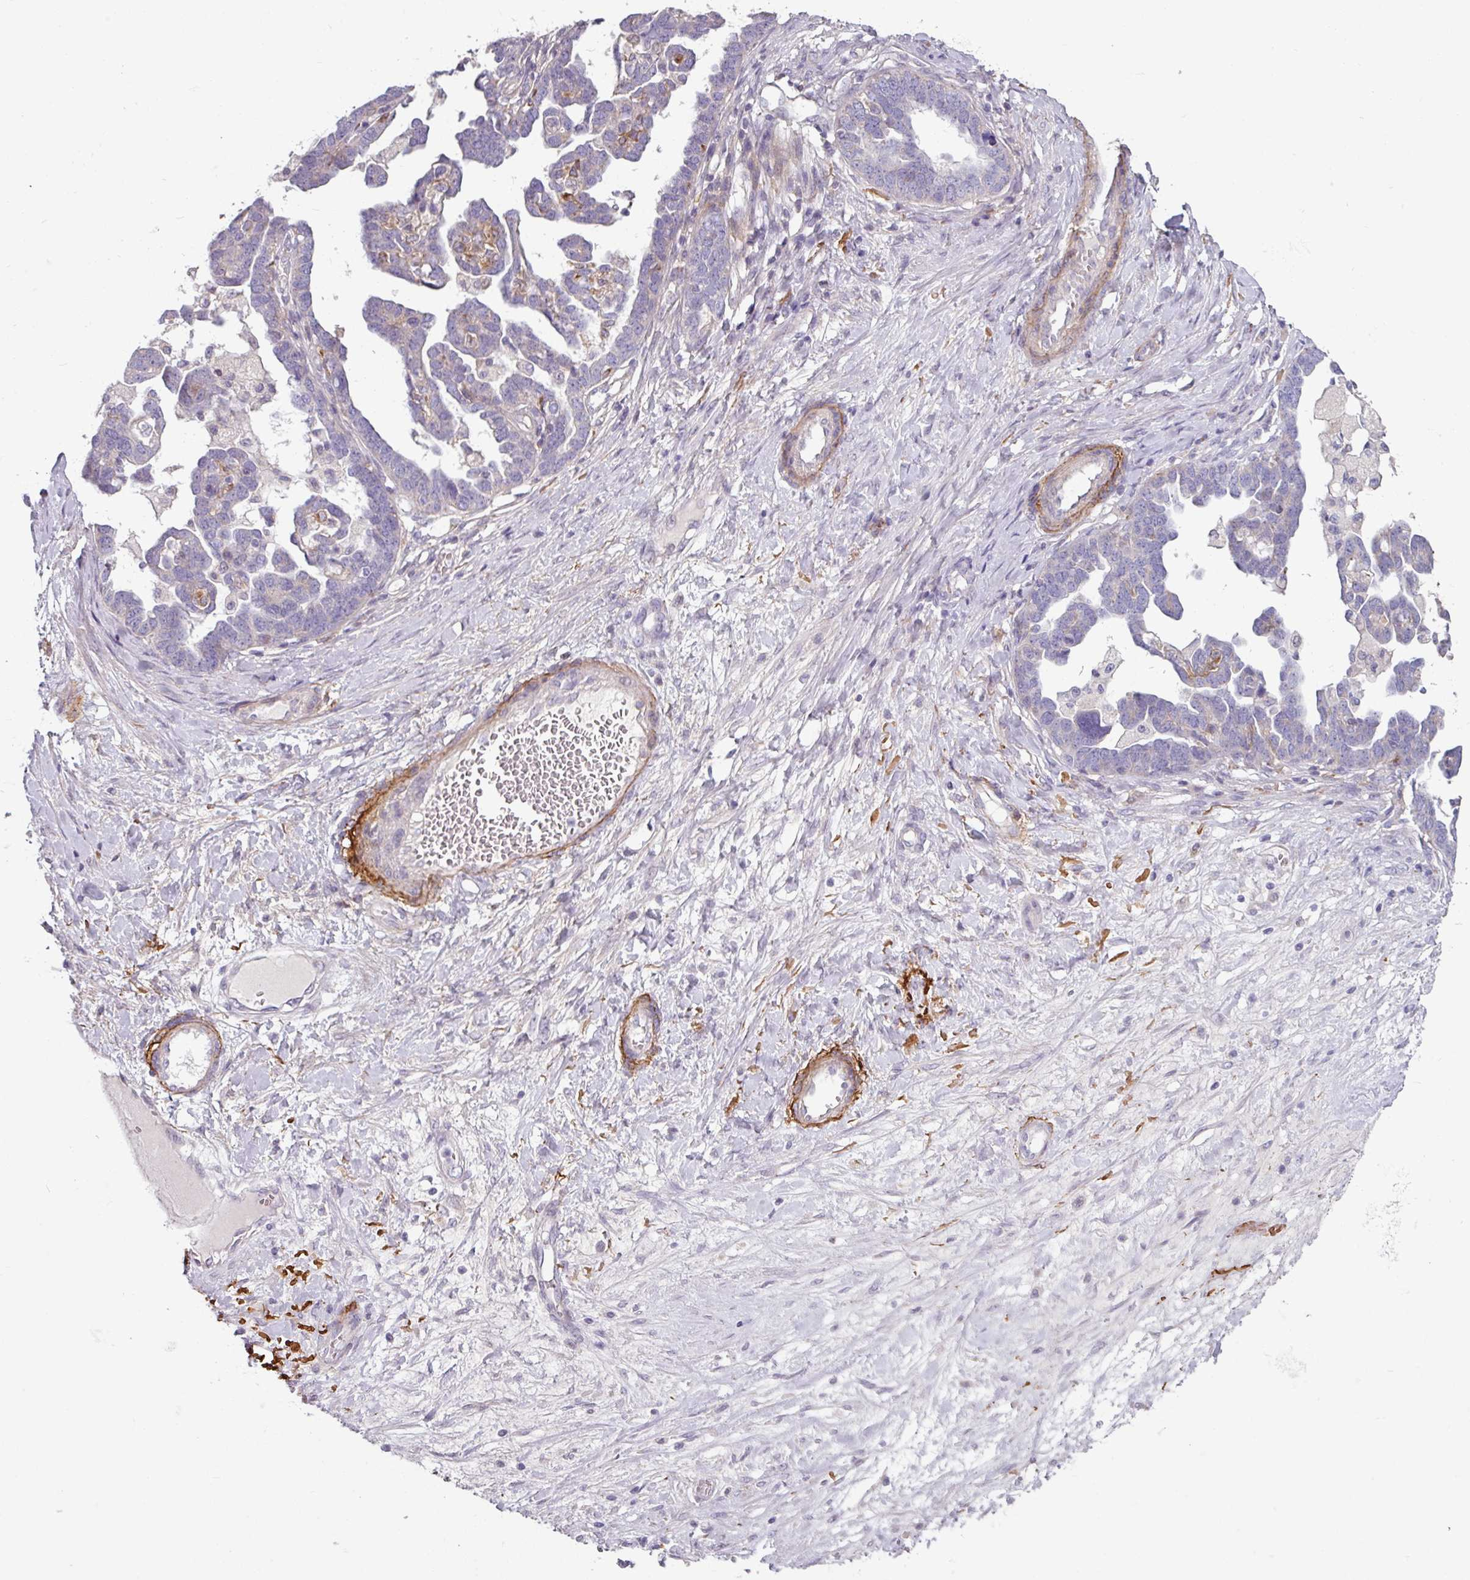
{"staining": {"intensity": "negative", "quantity": "none", "location": "none"}, "tissue": "ovarian cancer", "cell_type": "Tumor cells", "image_type": "cancer", "snomed": [{"axis": "morphology", "description": "Cystadenocarcinoma, serous, NOS"}, {"axis": "topography", "description": "Ovary"}], "caption": "Tumor cells show no significant protein staining in ovarian cancer (serous cystadenocarcinoma). (Immunohistochemistry (ihc), brightfield microscopy, high magnification).", "gene": "MTMR14", "patient": {"sex": "female", "age": 54}}